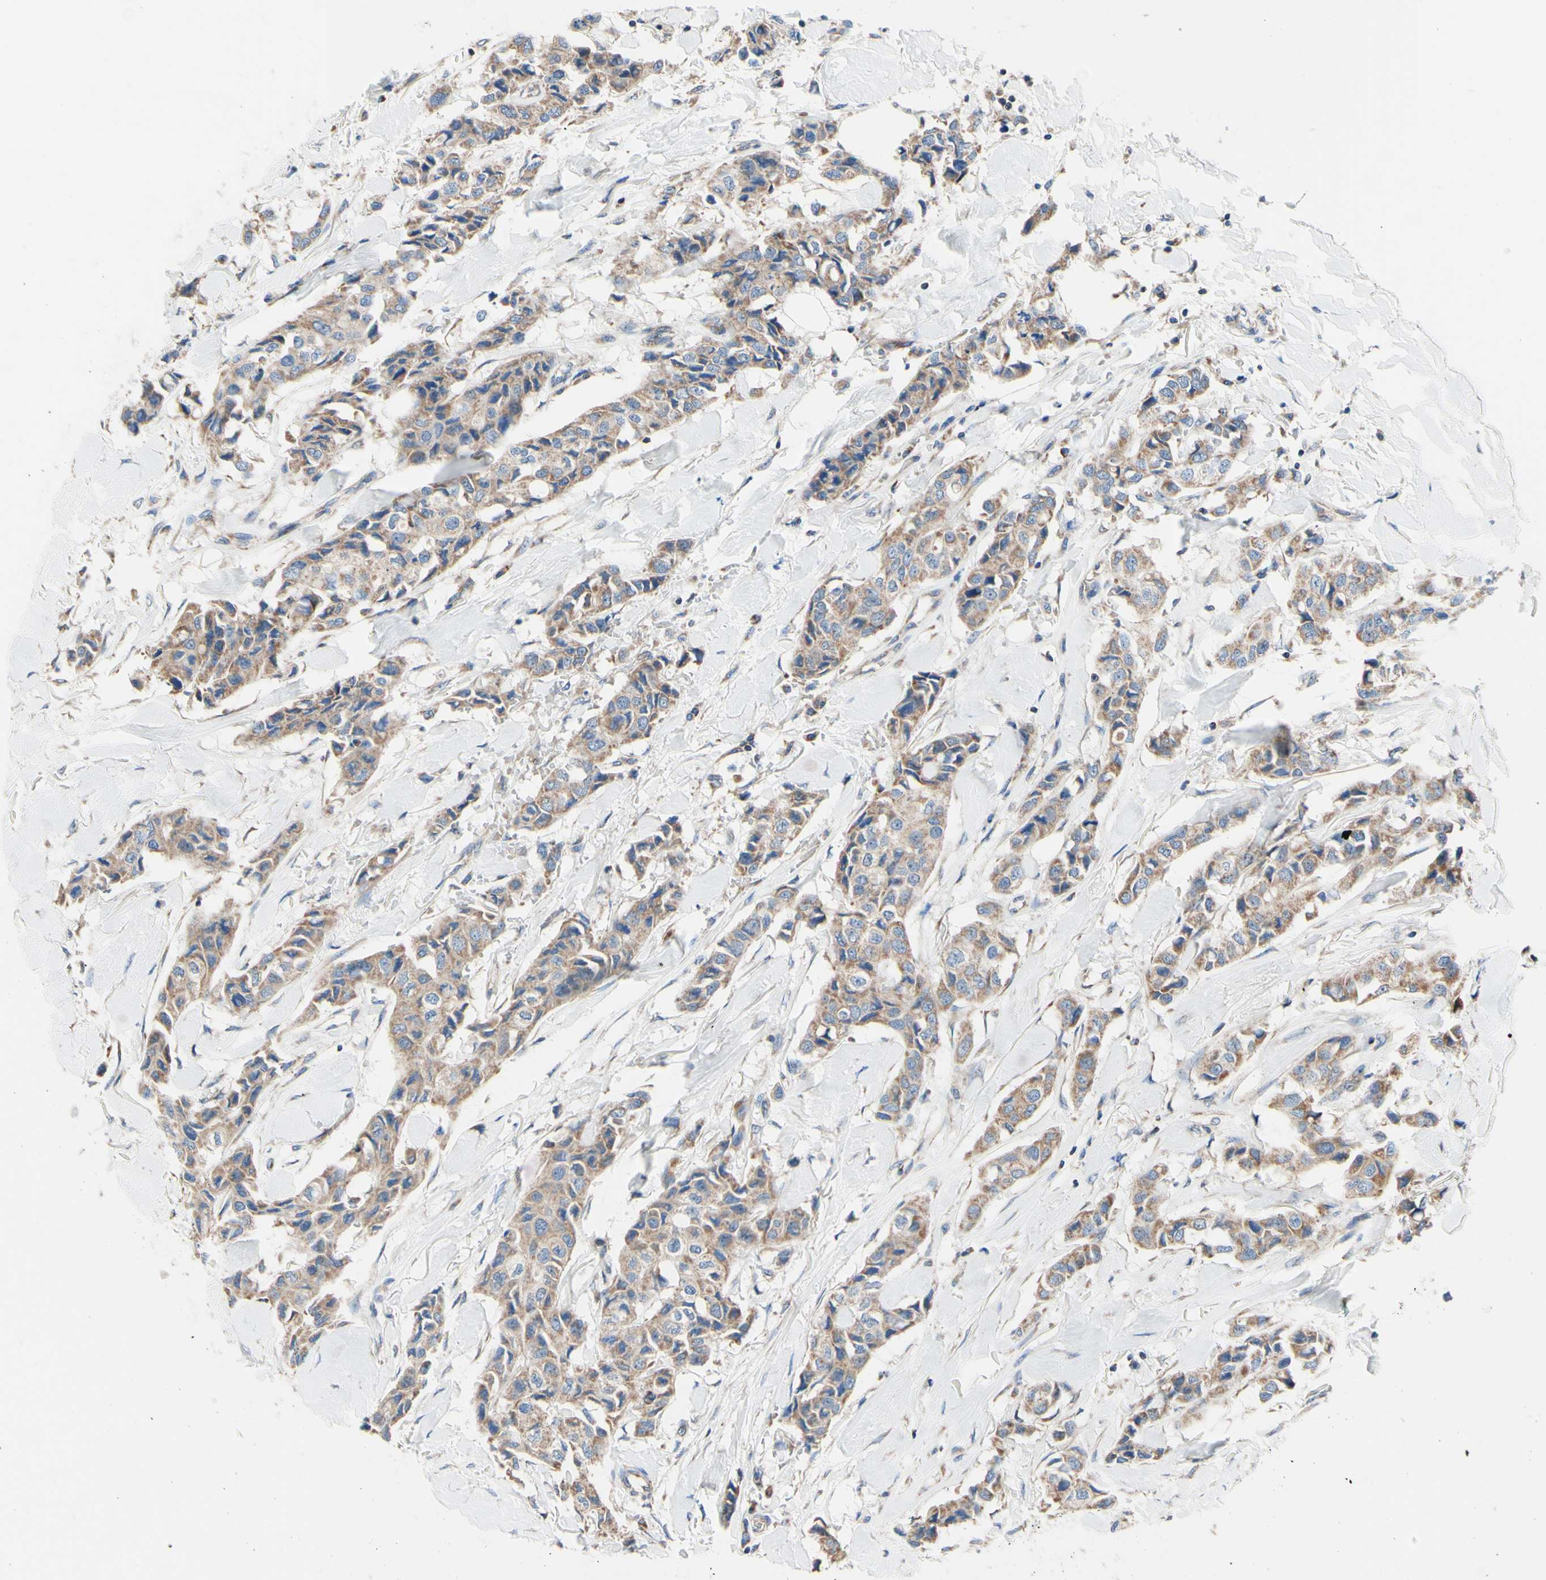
{"staining": {"intensity": "moderate", "quantity": ">75%", "location": "cytoplasmic/membranous"}, "tissue": "breast cancer", "cell_type": "Tumor cells", "image_type": "cancer", "snomed": [{"axis": "morphology", "description": "Duct carcinoma"}, {"axis": "topography", "description": "Breast"}], "caption": "Immunohistochemical staining of human intraductal carcinoma (breast) shows medium levels of moderate cytoplasmic/membranous positivity in approximately >75% of tumor cells. The staining is performed using DAB brown chromogen to label protein expression. The nuclei are counter-stained blue using hematoxylin.", "gene": "FMR1", "patient": {"sex": "female", "age": 80}}